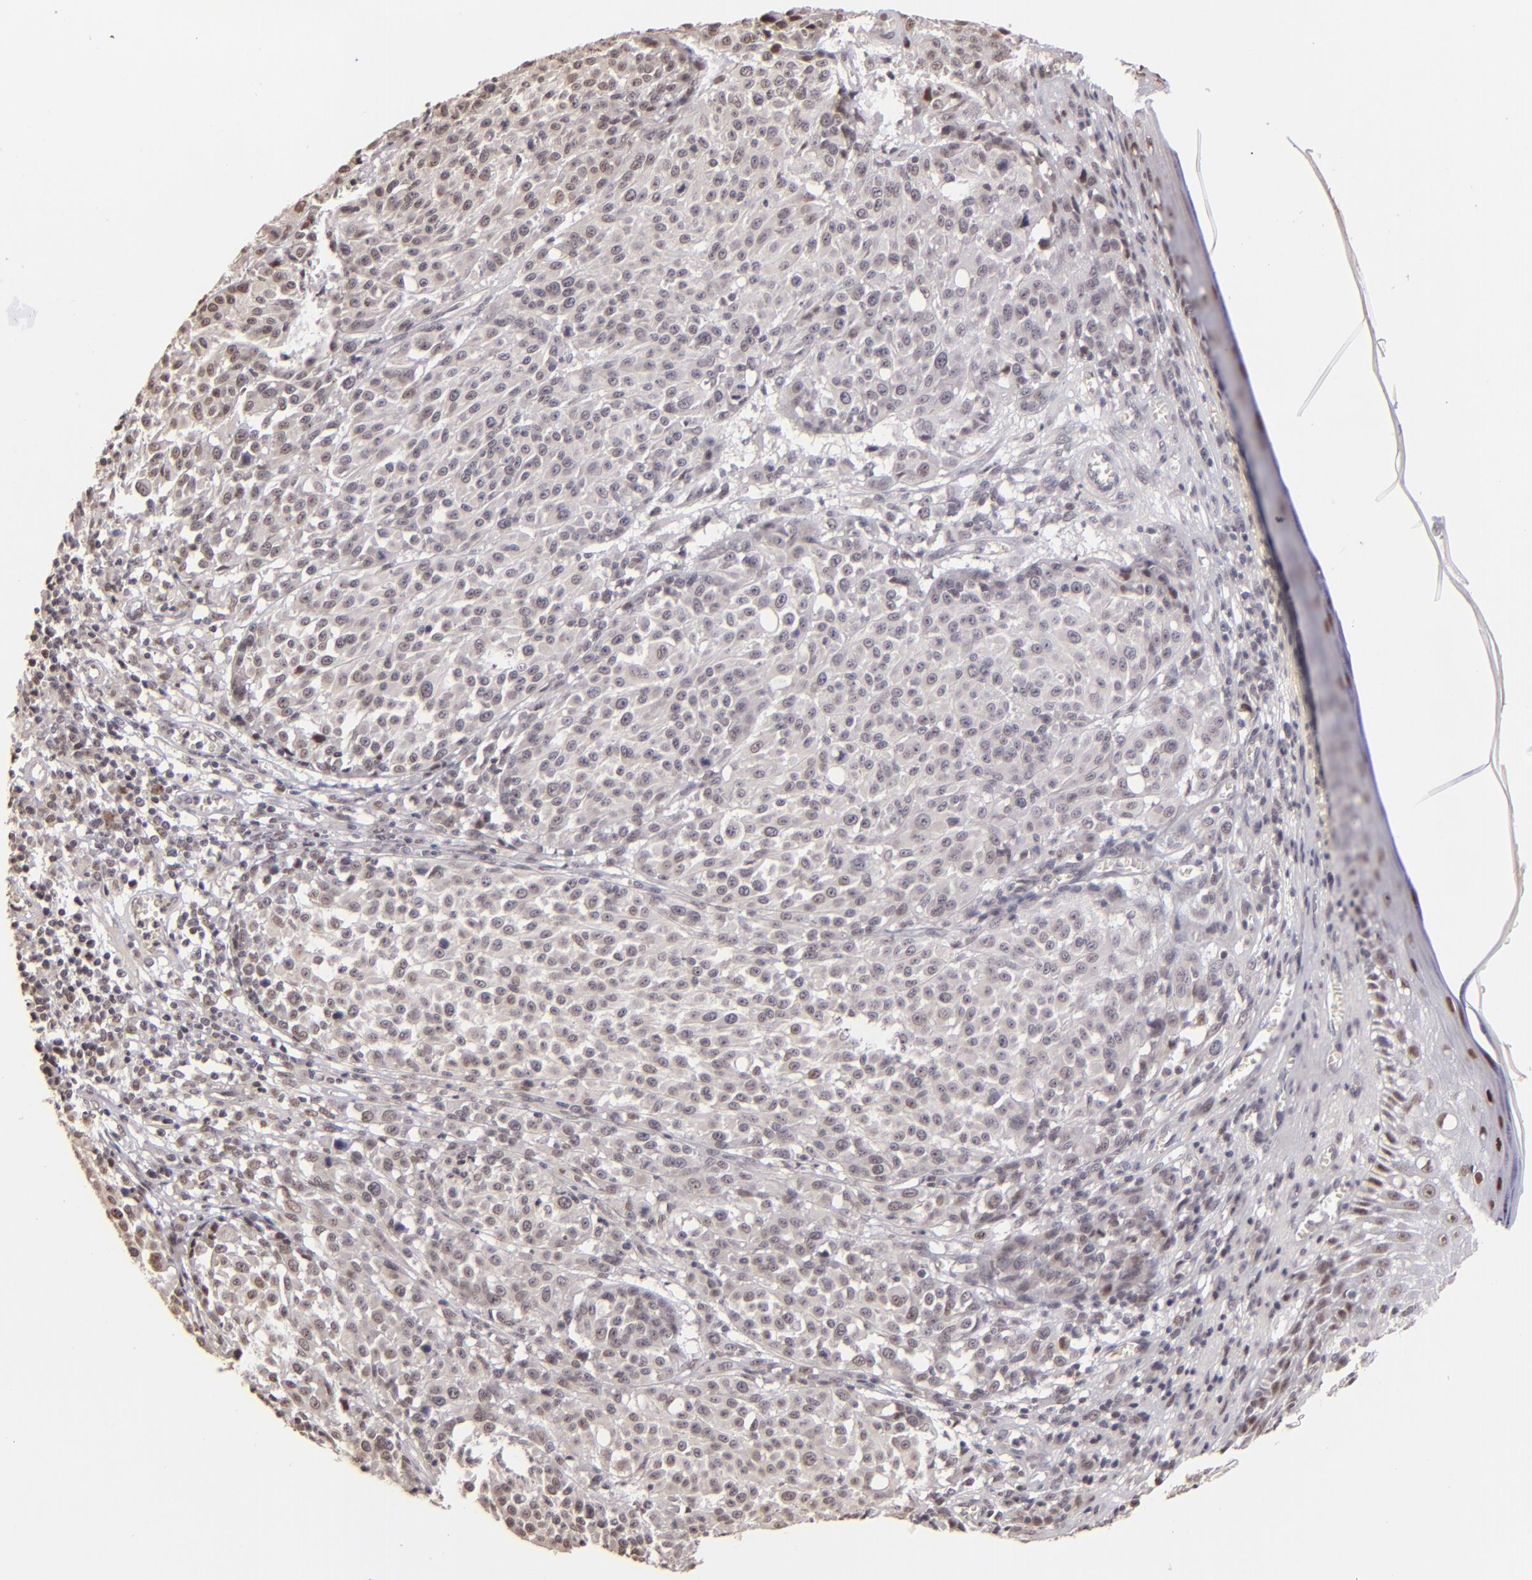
{"staining": {"intensity": "weak", "quantity": "<25%", "location": "nuclear"}, "tissue": "melanoma", "cell_type": "Tumor cells", "image_type": "cancer", "snomed": [{"axis": "morphology", "description": "Malignant melanoma, NOS"}, {"axis": "topography", "description": "Skin"}], "caption": "Tumor cells show no significant staining in malignant melanoma. (DAB immunohistochemistry with hematoxylin counter stain).", "gene": "RARB", "patient": {"sex": "female", "age": 49}}